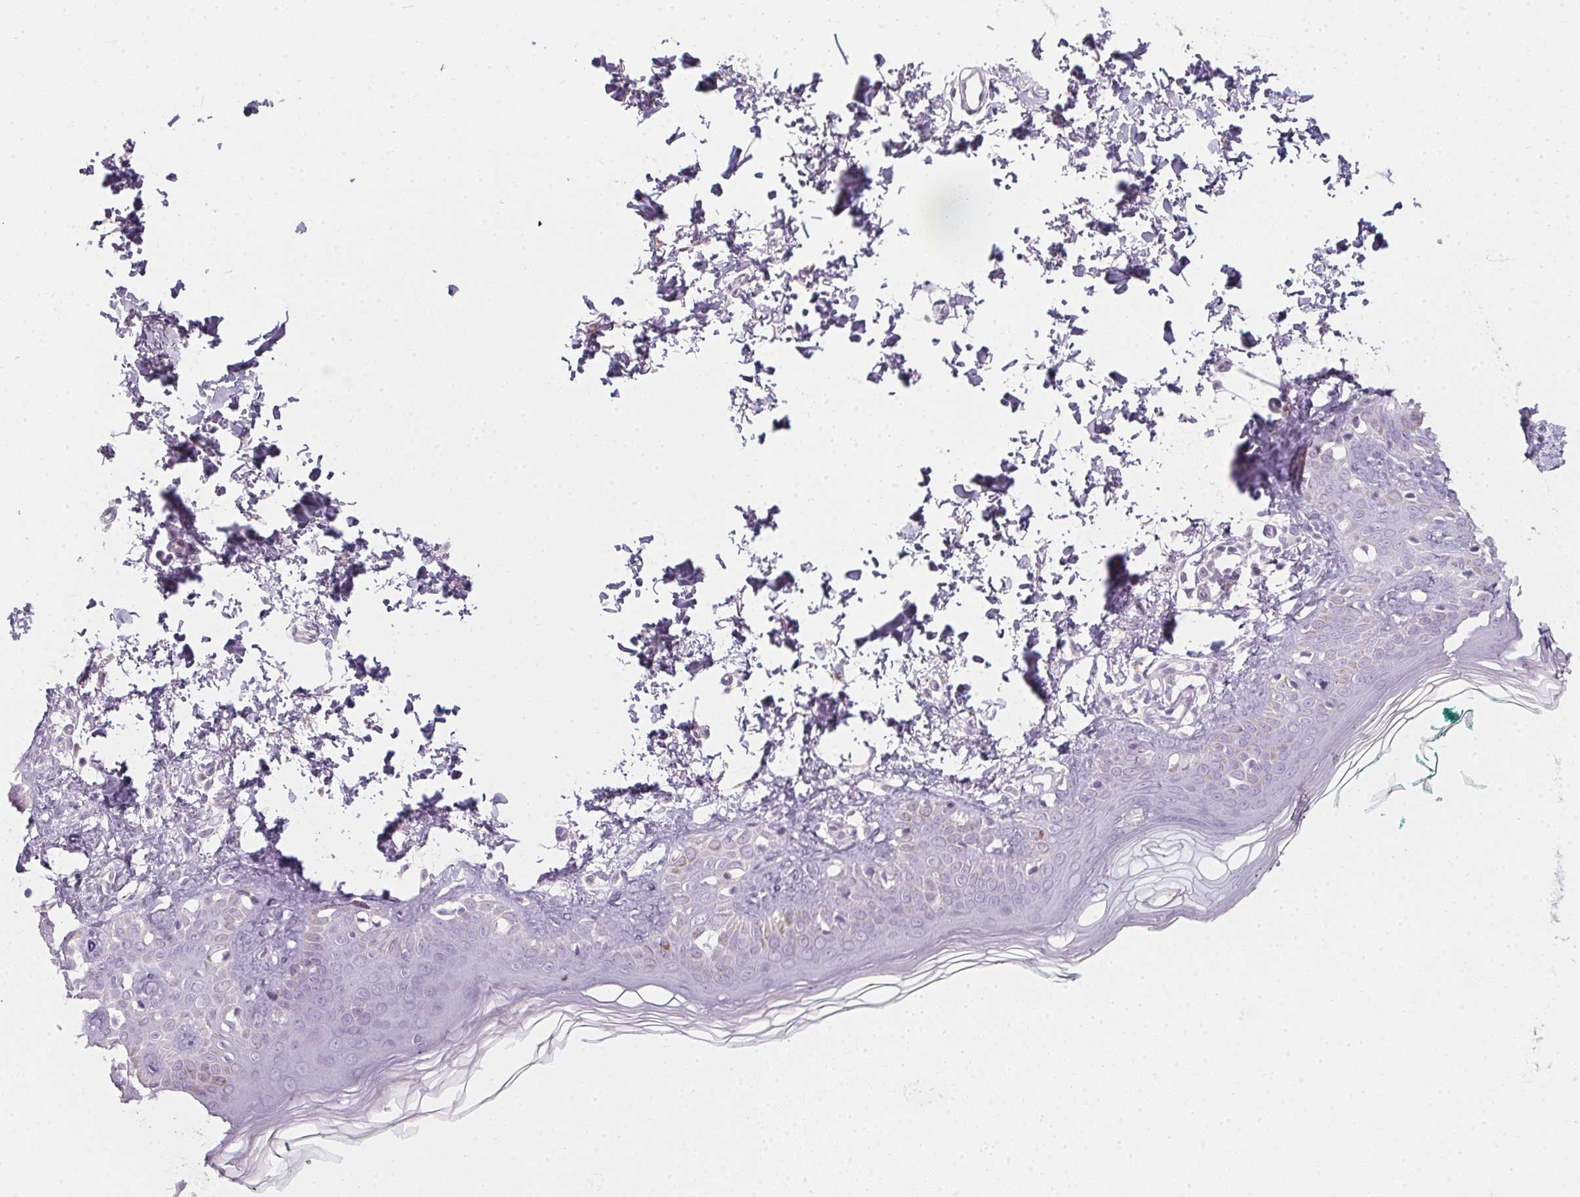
{"staining": {"intensity": "negative", "quantity": "none", "location": "none"}, "tissue": "skin", "cell_type": "Fibroblasts", "image_type": "normal", "snomed": [{"axis": "morphology", "description": "Normal tissue, NOS"}, {"axis": "topography", "description": "Skin"}, {"axis": "topography", "description": "Peripheral nerve tissue"}], "caption": "Fibroblasts are negative for protein expression in normal human skin. The staining was performed using DAB to visualize the protein expression in brown, while the nuclei were stained in blue with hematoxylin (Magnification: 20x).", "gene": "TMEM72", "patient": {"sex": "female", "age": 45}}